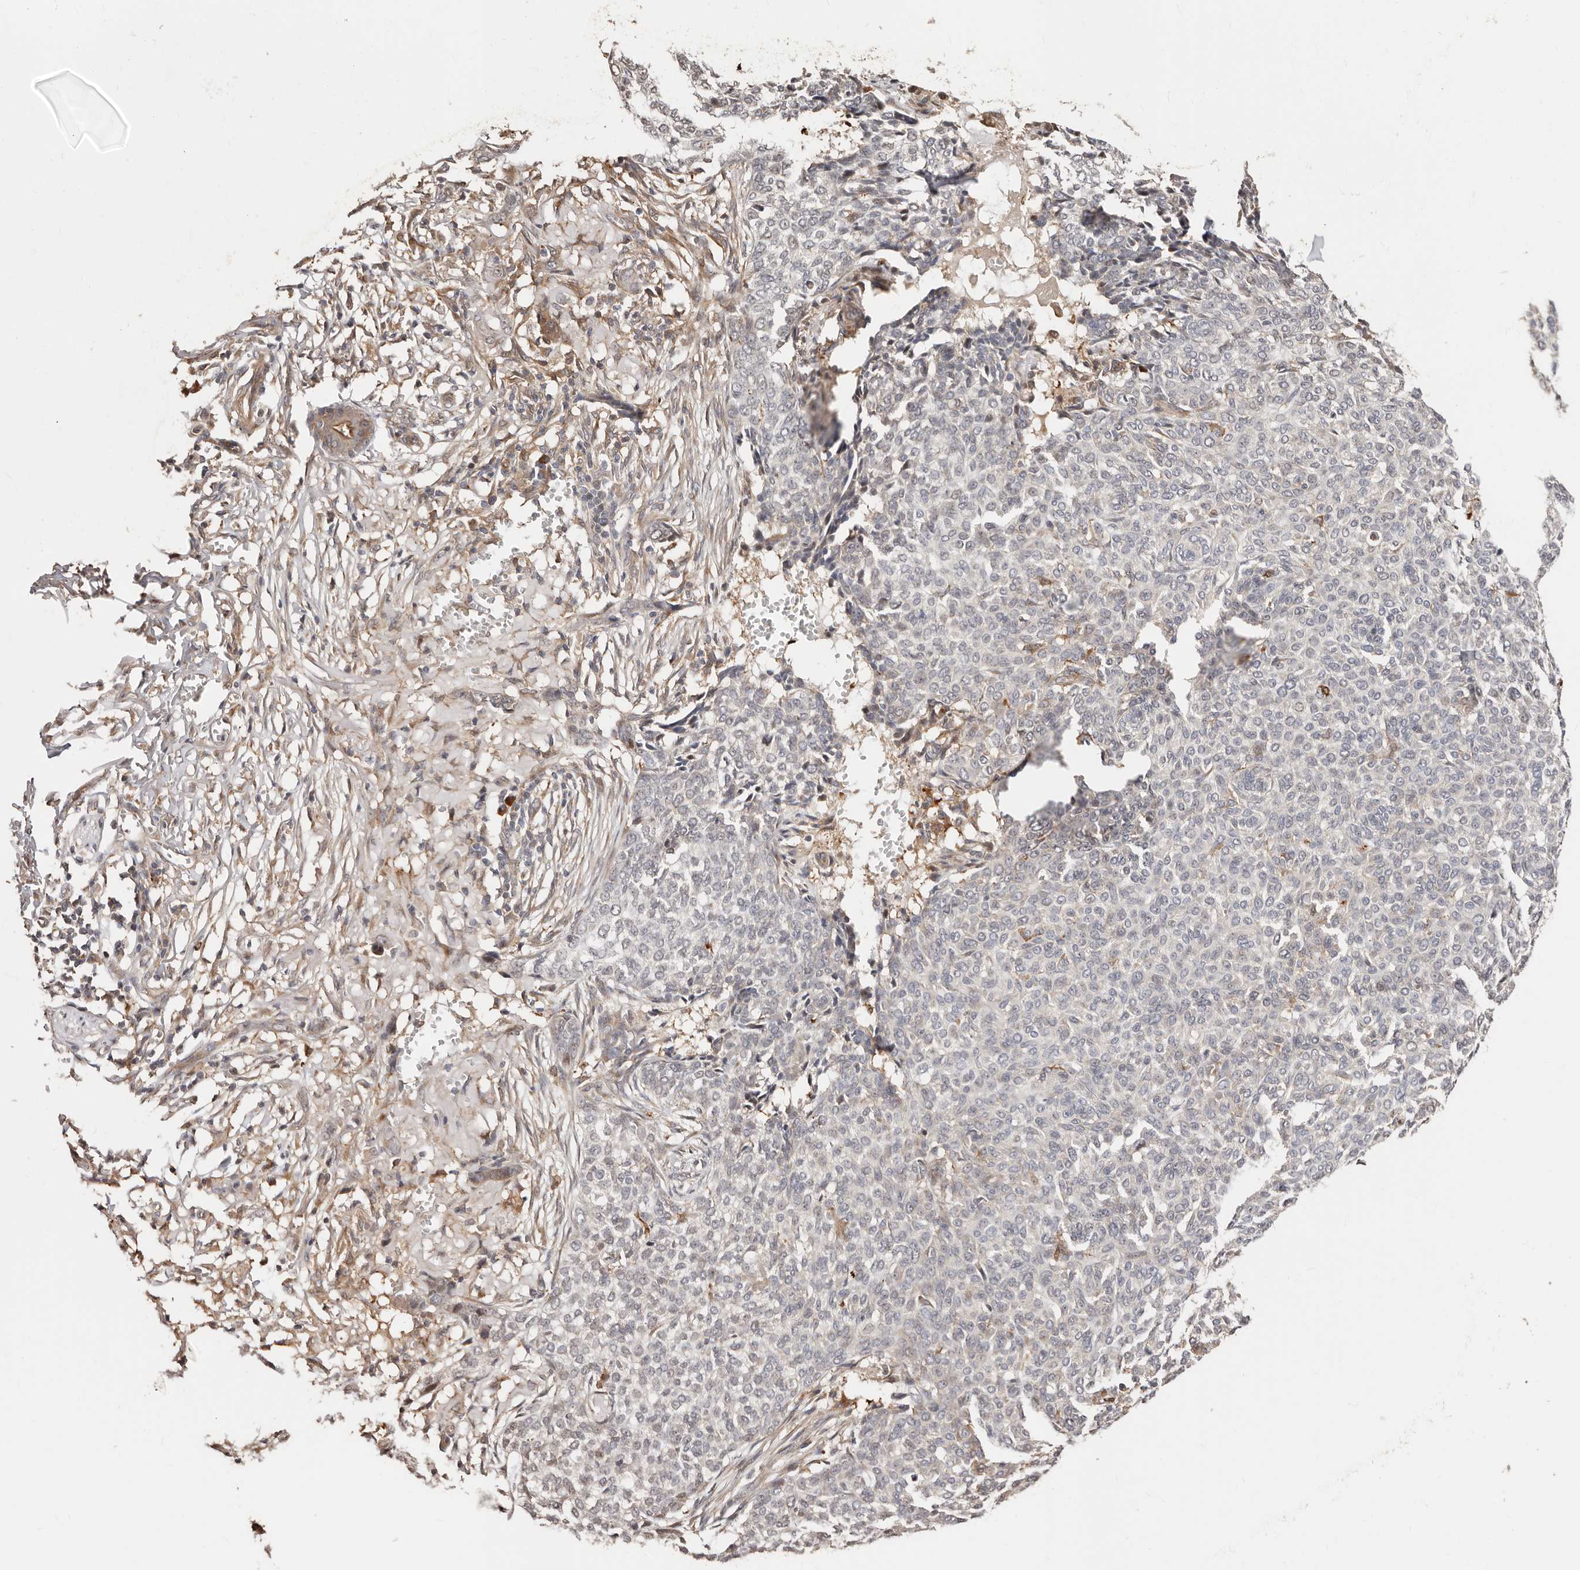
{"staining": {"intensity": "weak", "quantity": "25%-75%", "location": "cytoplasmic/membranous"}, "tissue": "skin cancer", "cell_type": "Tumor cells", "image_type": "cancer", "snomed": [{"axis": "morphology", "description": "Basal cell carcinoma"}, {"axis": "topography", "description": "Skin"}], "caption": "Protein expression by immunohistochemistry (IHC) exhibits weak cytoplasmic/membranous expression in about 25%-75% of tumor cells in skin cancer.", "gene": "APOL6", "patient": {"sex": "male", "age": 85}}